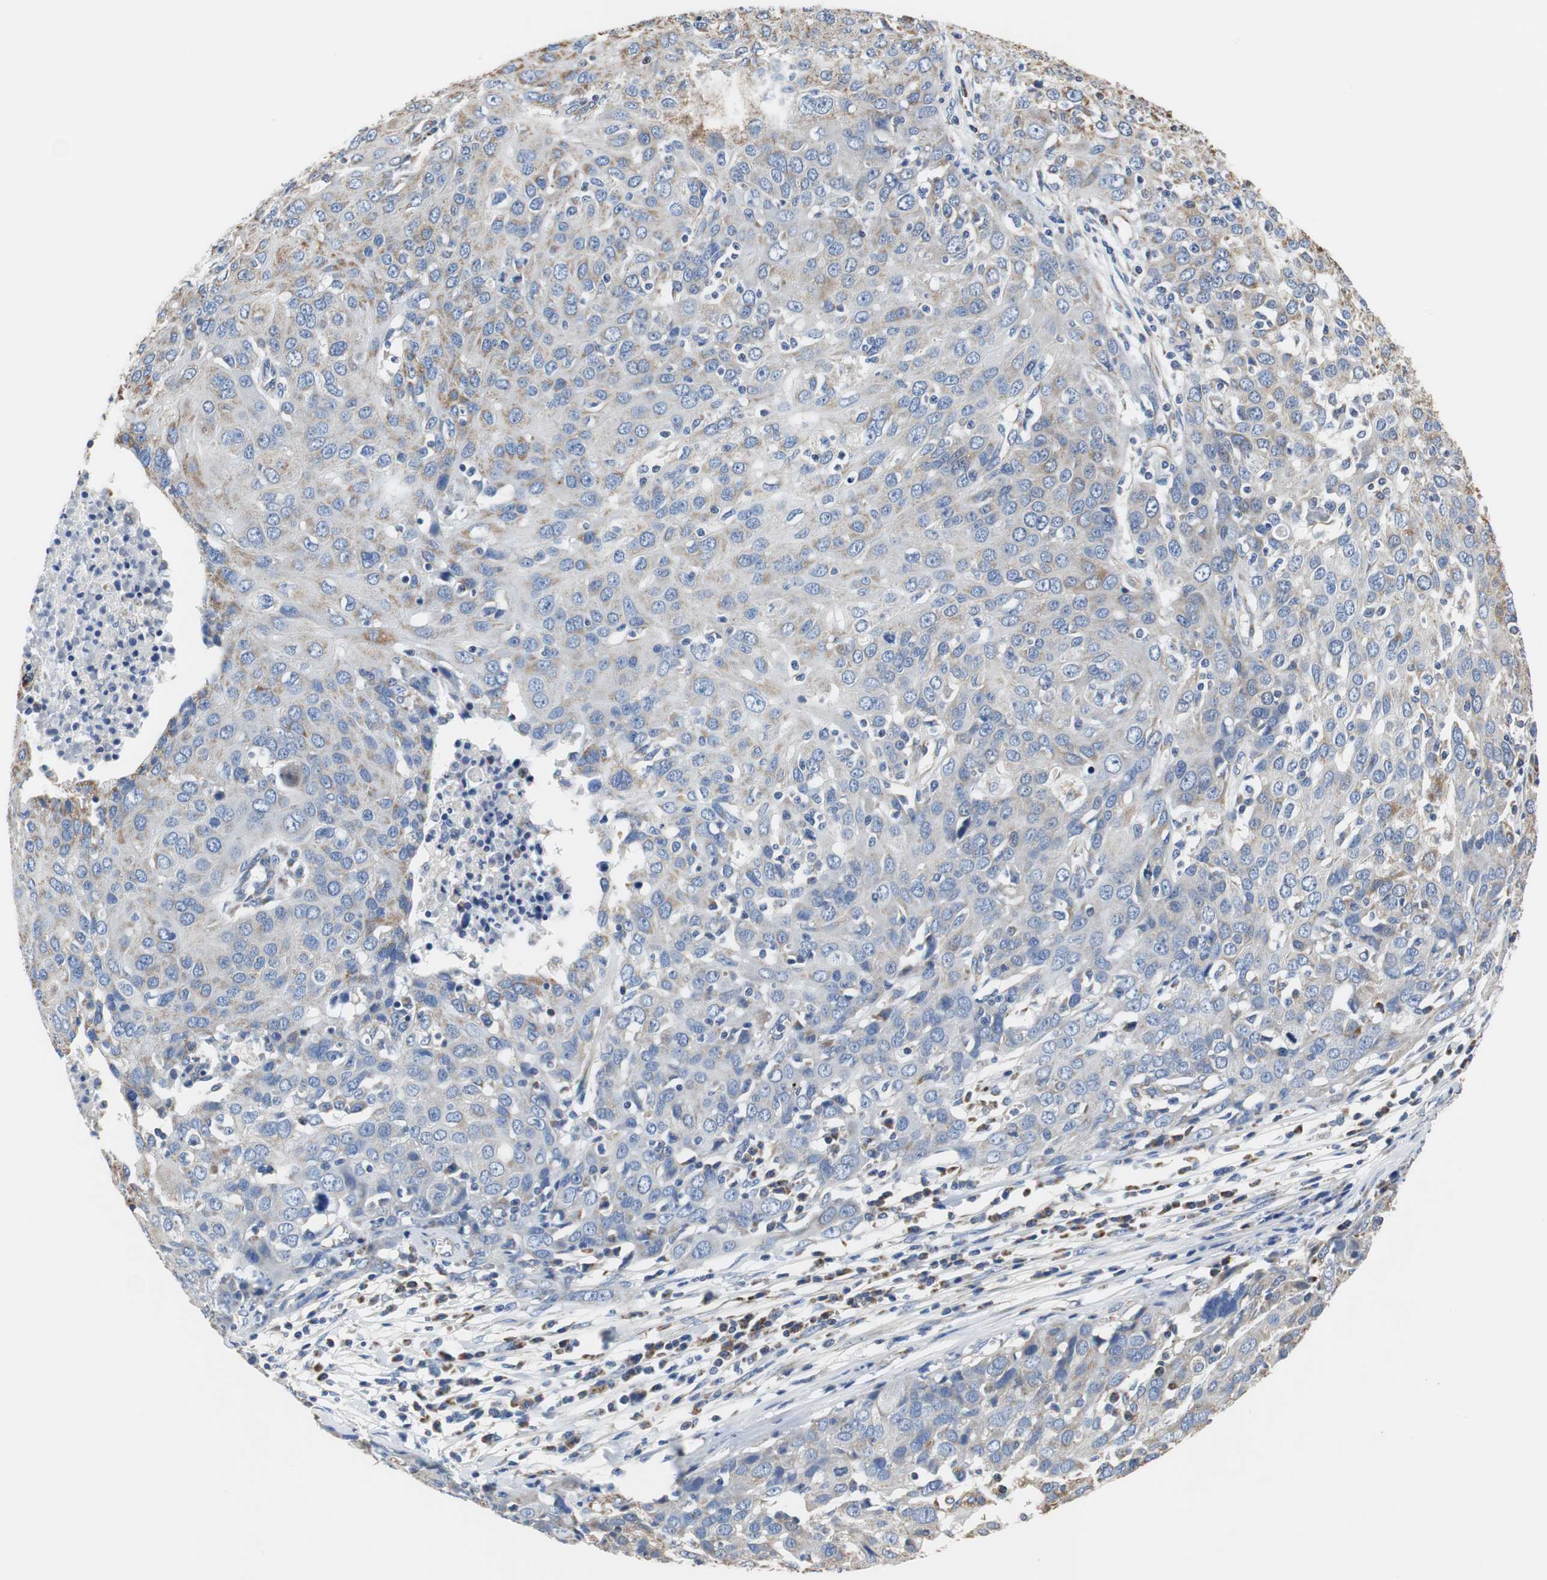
{"staining": {"intensity": "weak", "quantity": "<25%", "location": "cytoplasmic/membranous"}, "tissue": "ovarian cancer", "cell_type": "Tumor cells", "image_type": "cancer", "snomed": [{"axis": "morphology", "description": "Carcinoma, endometroid"}, {"axis": "topography", "description": "Ovary"}], "caption": "IHC of ovarian cancer demonstrates no positivity in tumor cells. (DAB (3,3'-diaminobenzidine) immunohistochemistry, high magnification).", "gene": "PCK1", "patient": {"sex": "female", "age": 50}}